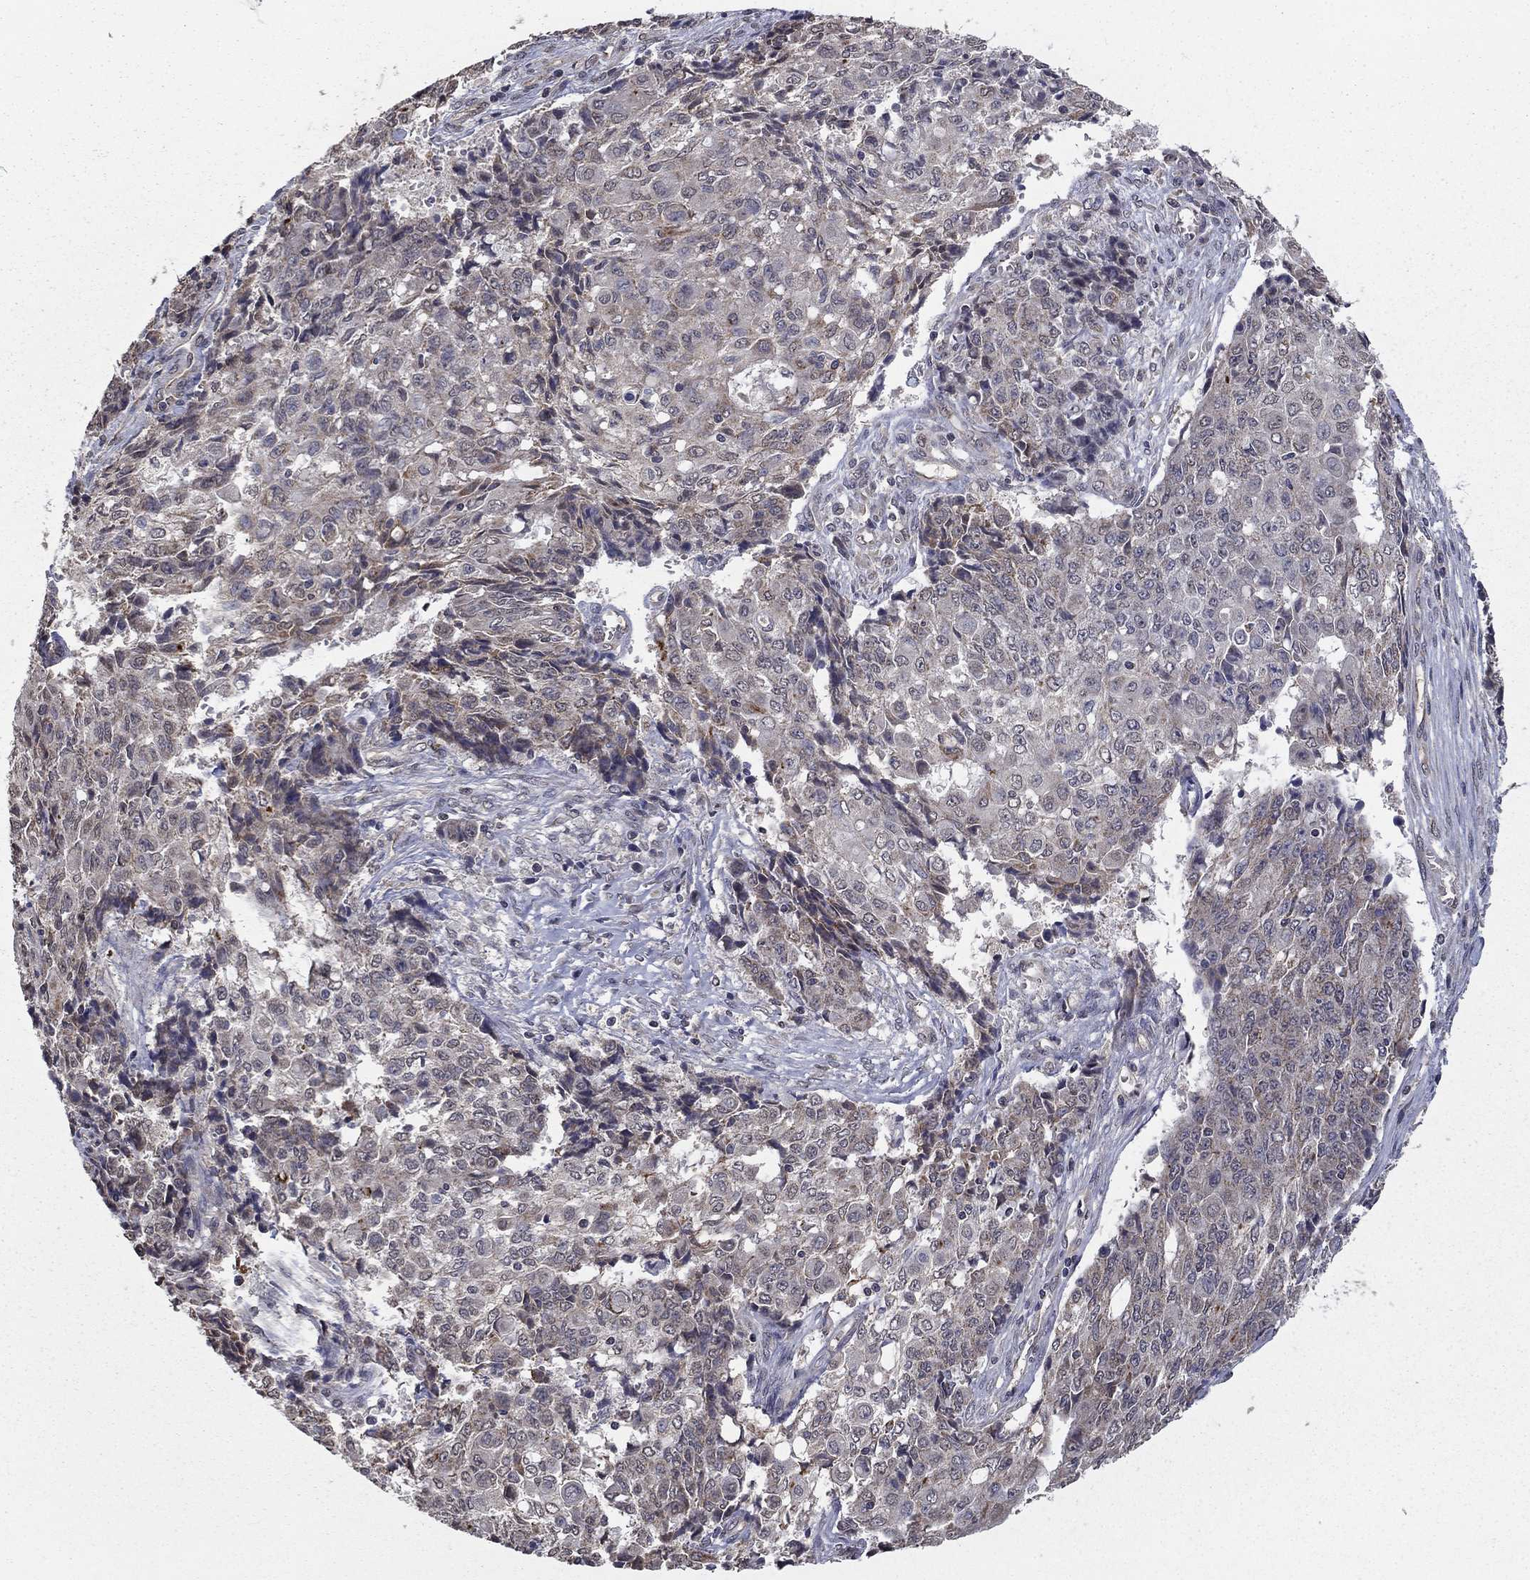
{"staining": {"intensity": "negative", "quantity": "none", "location": "none"}, "tissue": "ovarian cancer", "cell_type": "Tumor cells", "image_type": "cancer", "snomed": [{"axis": "morphology", "description": "Carcinoma, endometroid"}, {"axis": "topography", "description": "Ovary"}], "caption": "The IHC image has no significant positivity in tumor cells of ovarian cancer (endometroid carcinoma) tissue. The staining is performed using DAB (3,3'-diaminobenzidine) brown chromogen with nuclei counter-stained in using hematoxylin.", "gene": "SLC2A13", "patient": {"sex": "female", "age": 42}}